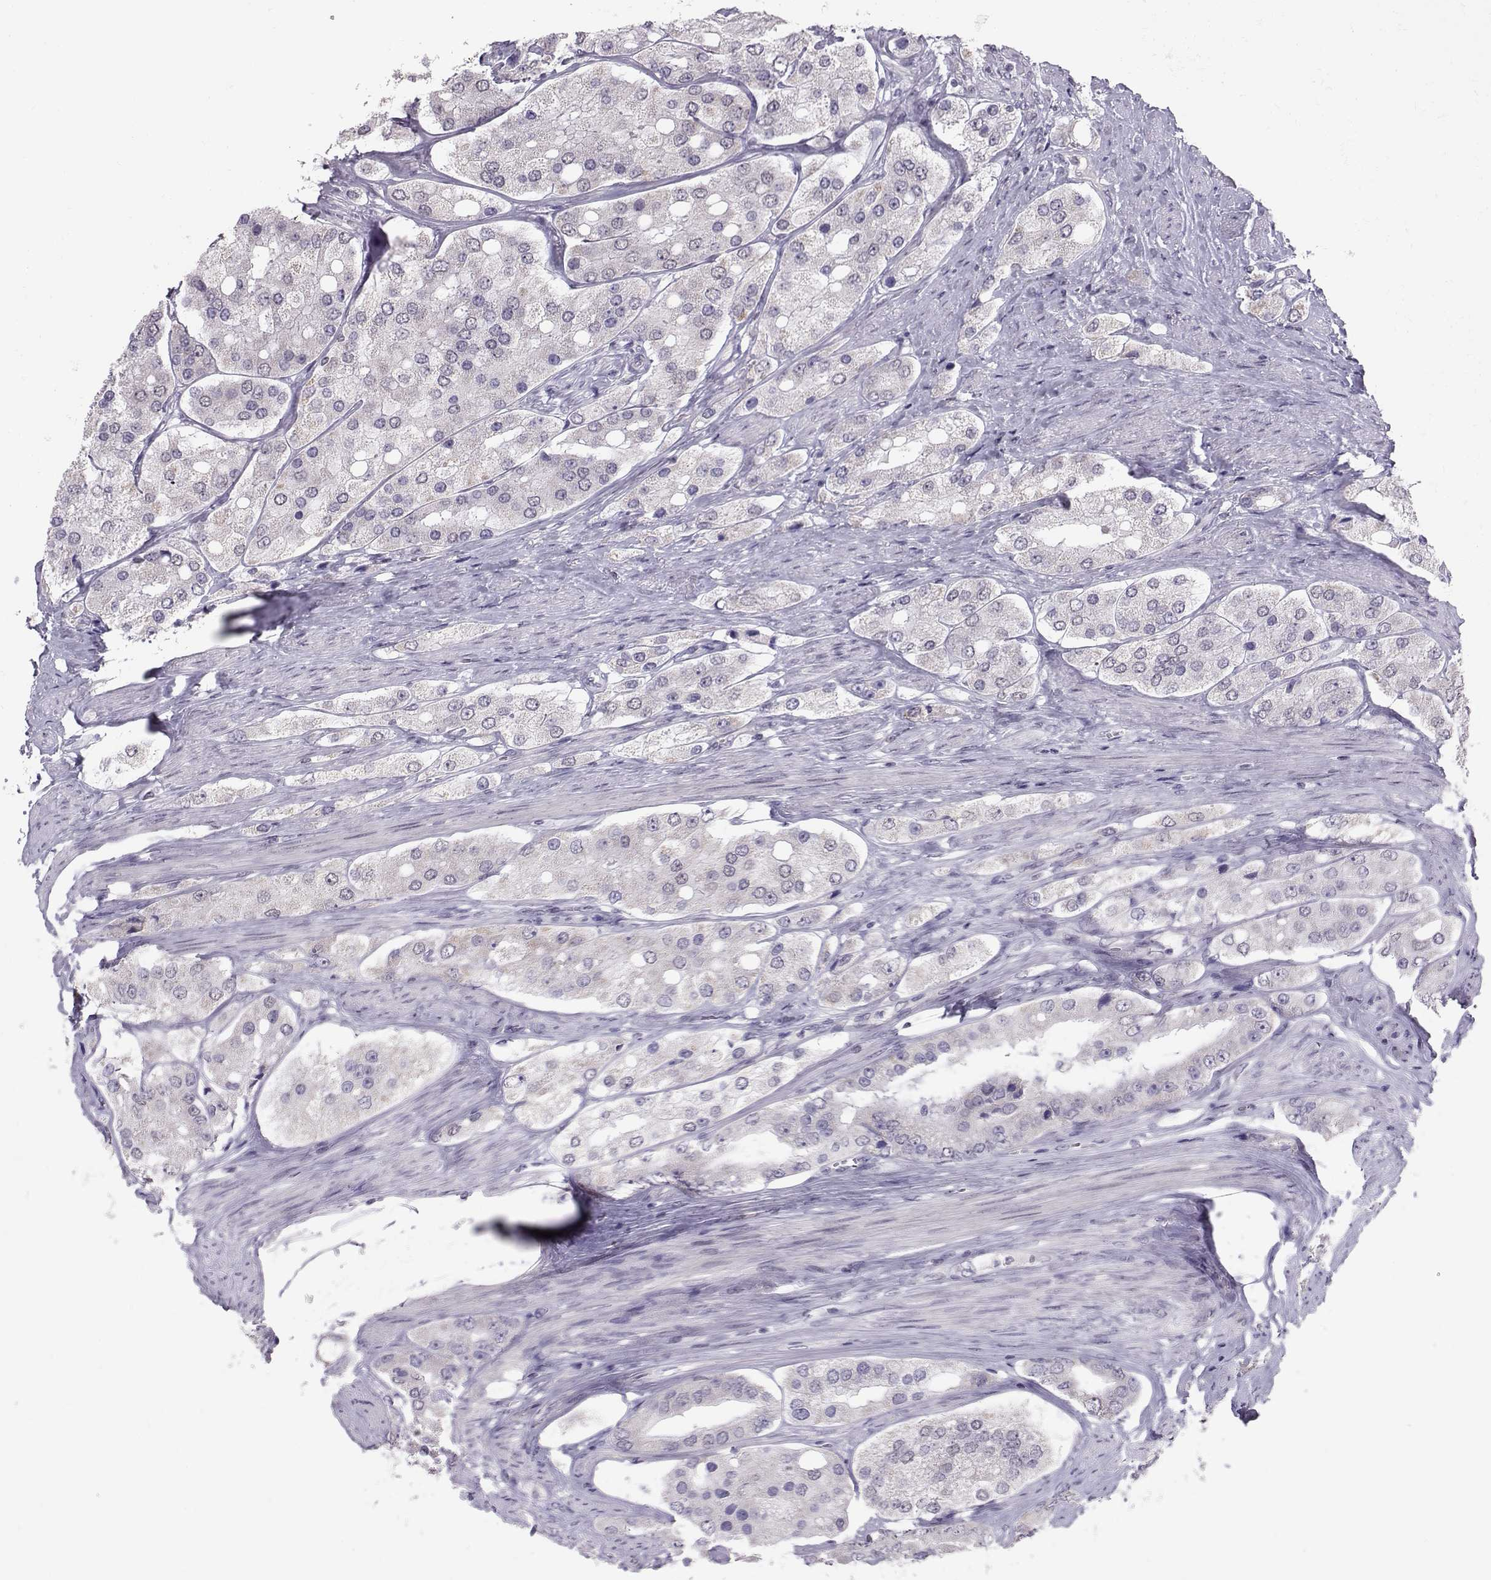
{"staining": {"intensity": "negative", "quantity": "none", "location": "none"}, "tissue": "prostate cancer", "cell_type": "Tumor cells", "image_type": "cancer", "snomed": [{"axis": "morphology", "description": "Adenocarcinoma, Low grade"}, {"axis": "topography", "description": "Prostate"}], "caption": "High magnification brightfield microscopy of prostate cancer (adenocarcinoma (low-grade)) stained with DAB (brown) and counterstained with hematoxylin (blue): tumor cells show no significant expression.", "gene": "DNAAF1", "patient": {"sex": "male", "age": 69}}